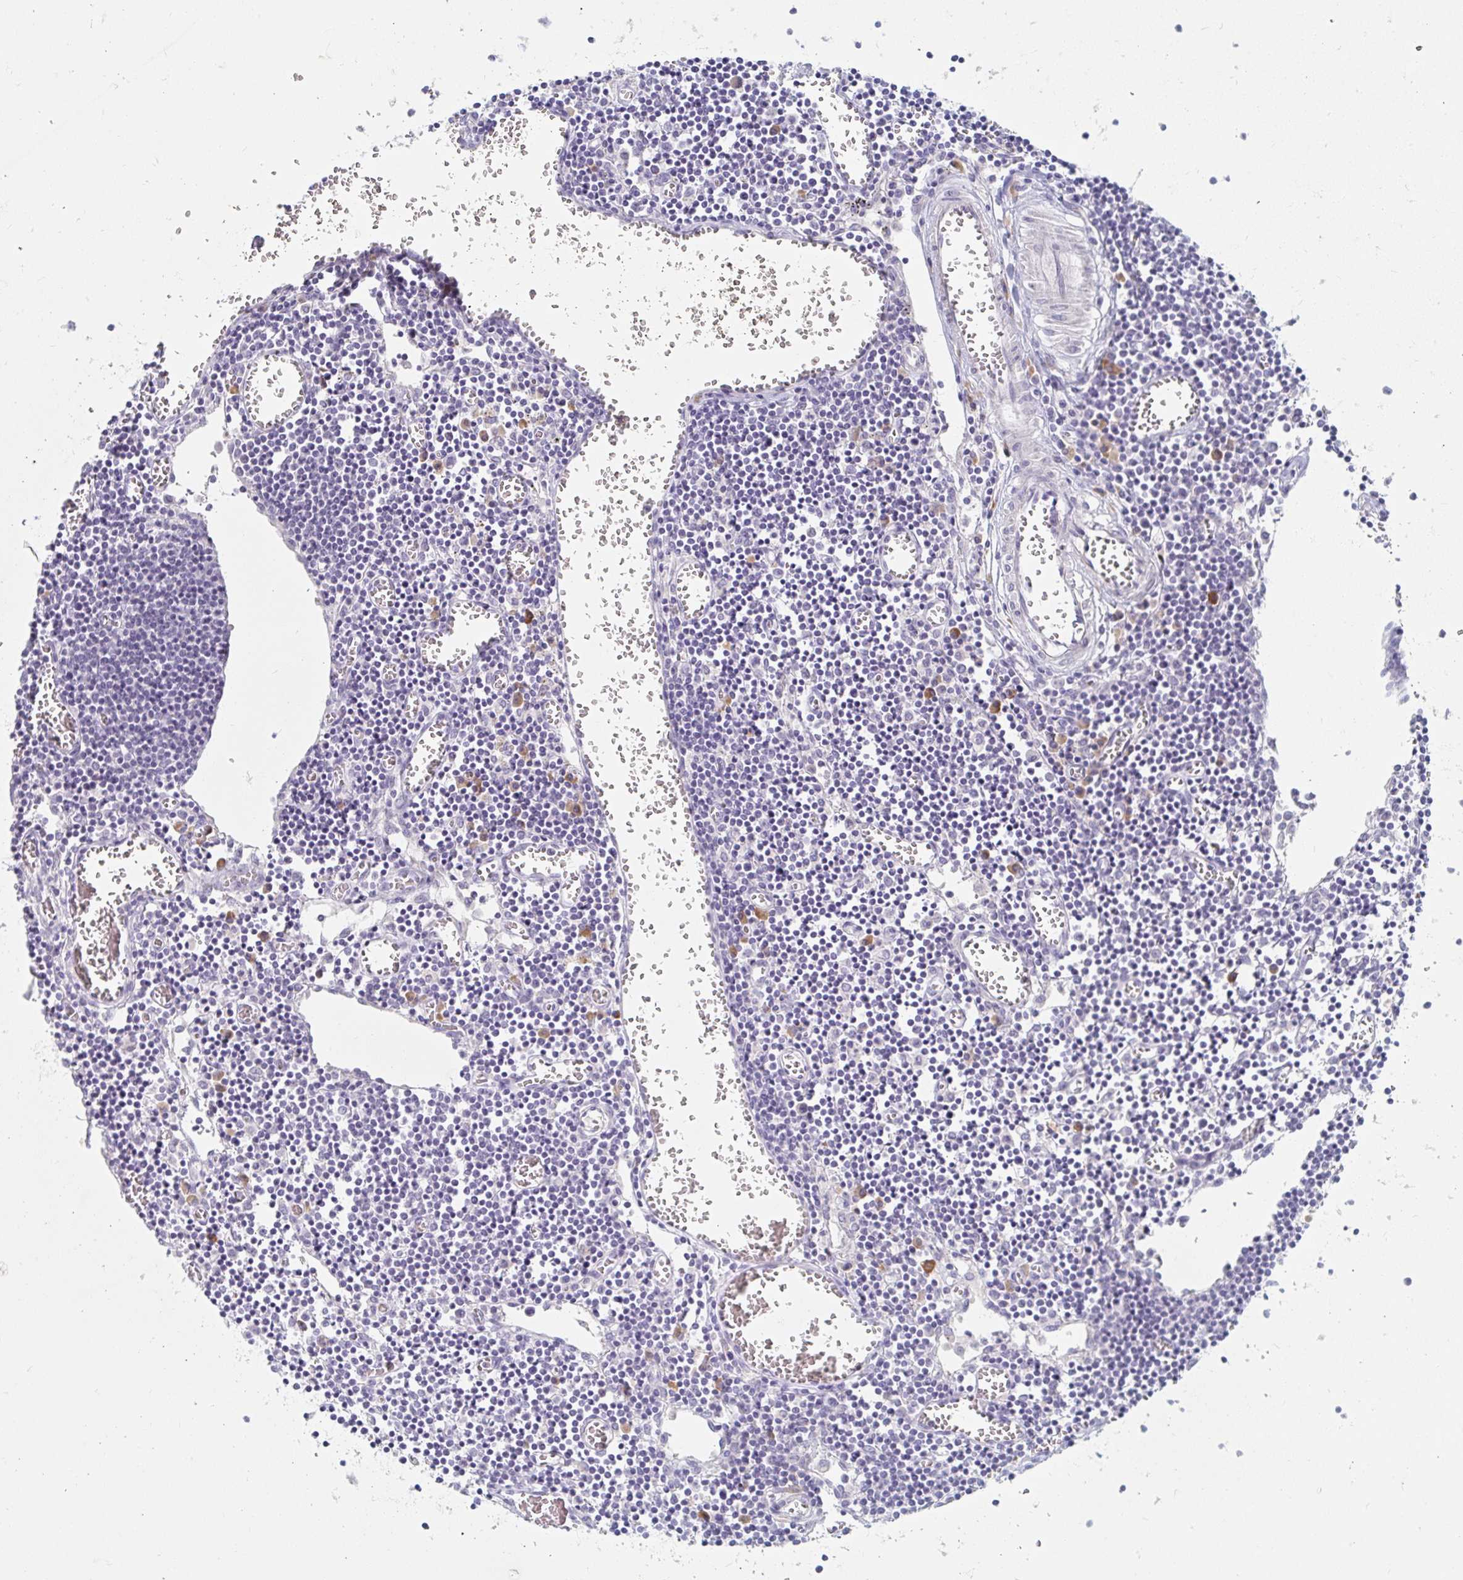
{"staining": {"intensity": "negative", "quantity": "none", "location": "none"}, "tissue": "lymph node", "cell_type": "Germinal center cells", "image_type": "normal", "snomed": [{"axis": "morphology", "description": "Normal tissue, NOS"}, {"axis": "topography", "description": "Lymph node"}], "caption": "High power microscopy photomicrograph of an immunohistochemistry (IHC) photomicrograph of unremarkable lymph node, revealing no significant expression in germinal center cells.", "gene": "MYLK2", "patient": {"sex": "male", "age": 66}}